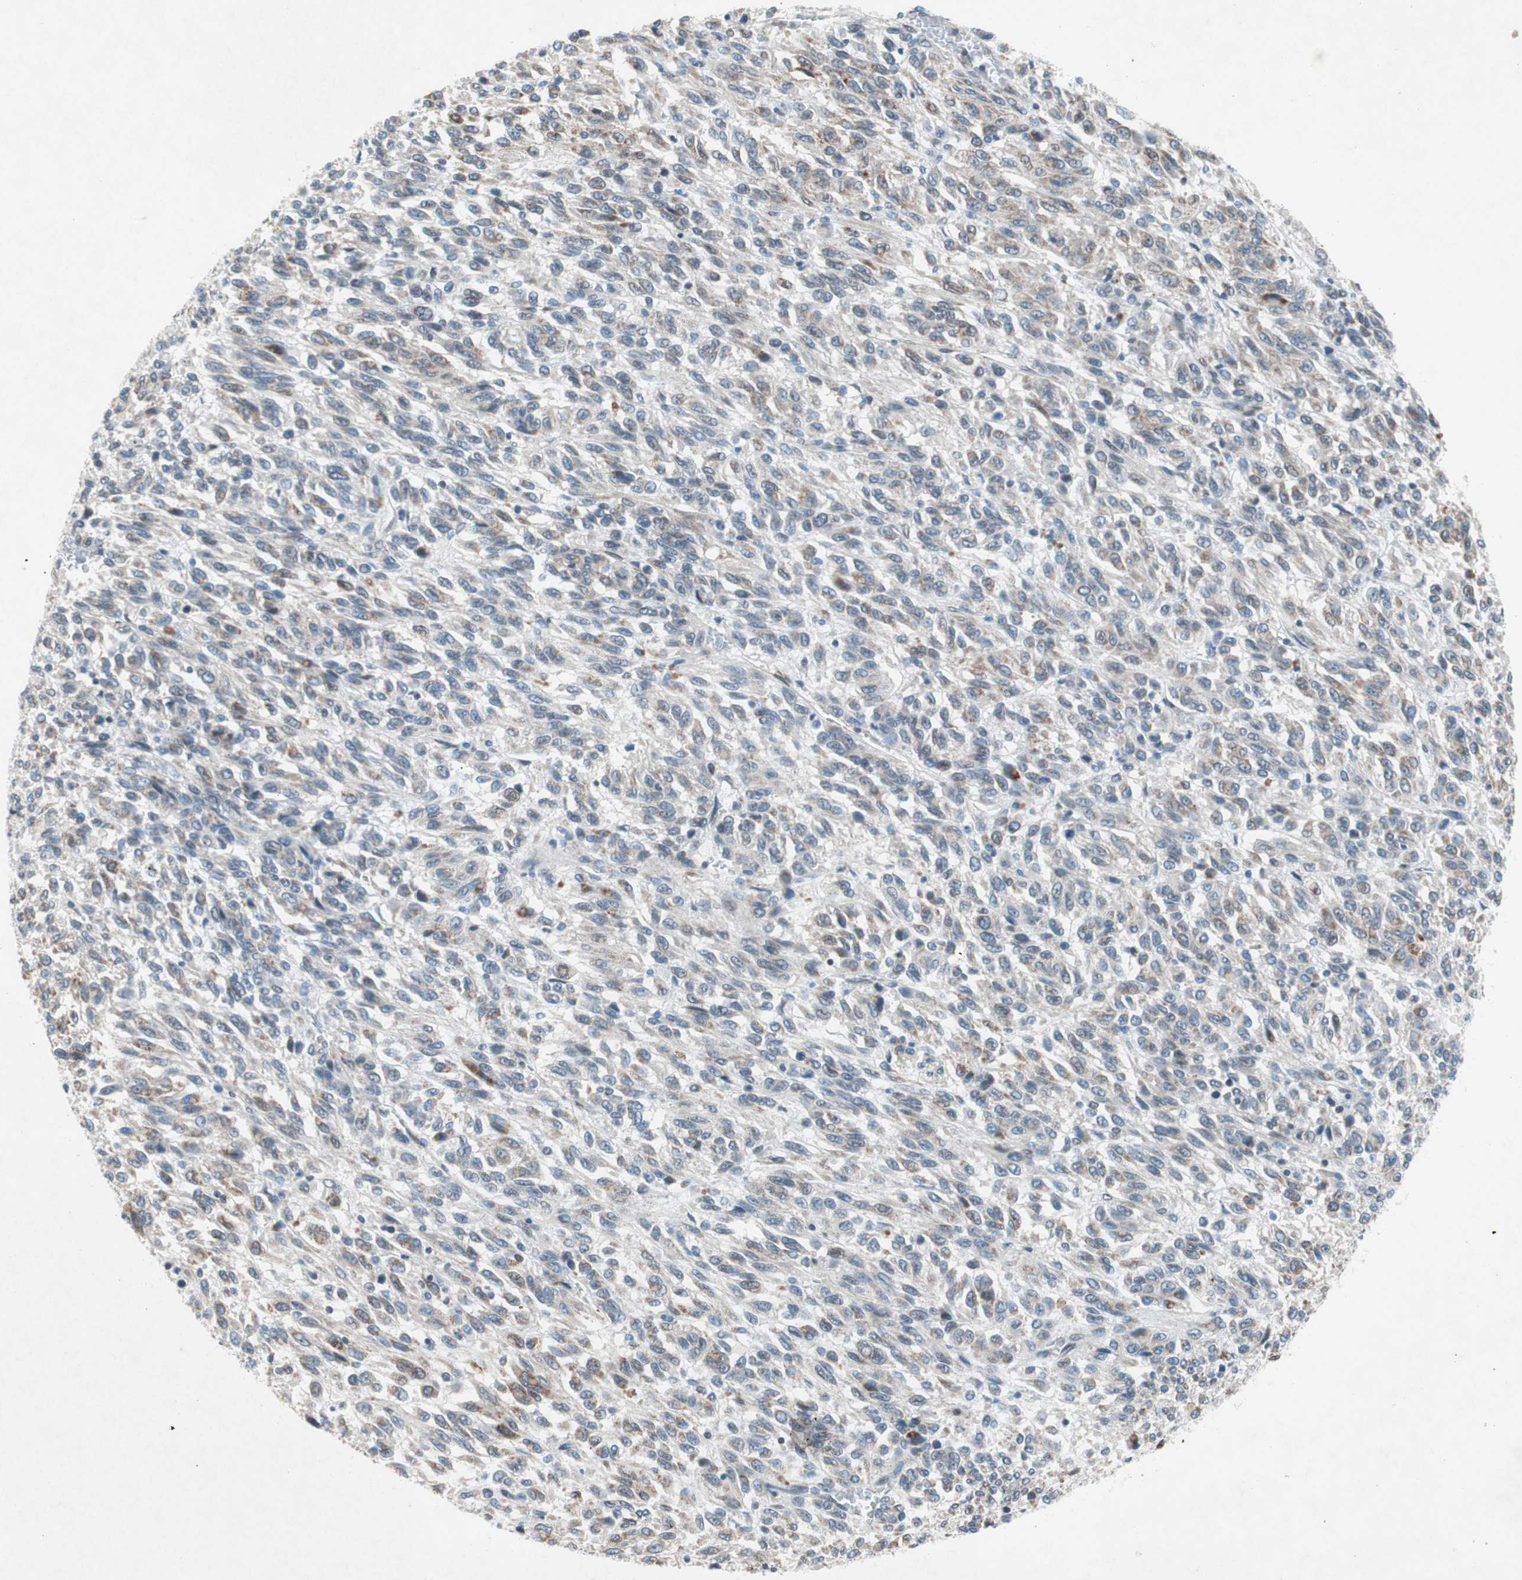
{"staining": {"intensity": "weak", "quantity": "25%-75%", "location": "cytoplasmic/membranous"}, "tissue": "melanoma", "cell_type": "Tumor cells", "image_type": "cancer", "snomed": [{"axis": "morphology", "description": "Malignant melanoma, Metastatic site"}, {"axis": "topography", "description": "Lung"}], "caption": "Tumor cells display low levels of weak cytoplasmic/membranous staining in about 25%-75% of cells in human malignant melanoma (metastatic site).", "gene": "ARNT2", "patient": {"sex": "male", "age": 64}}